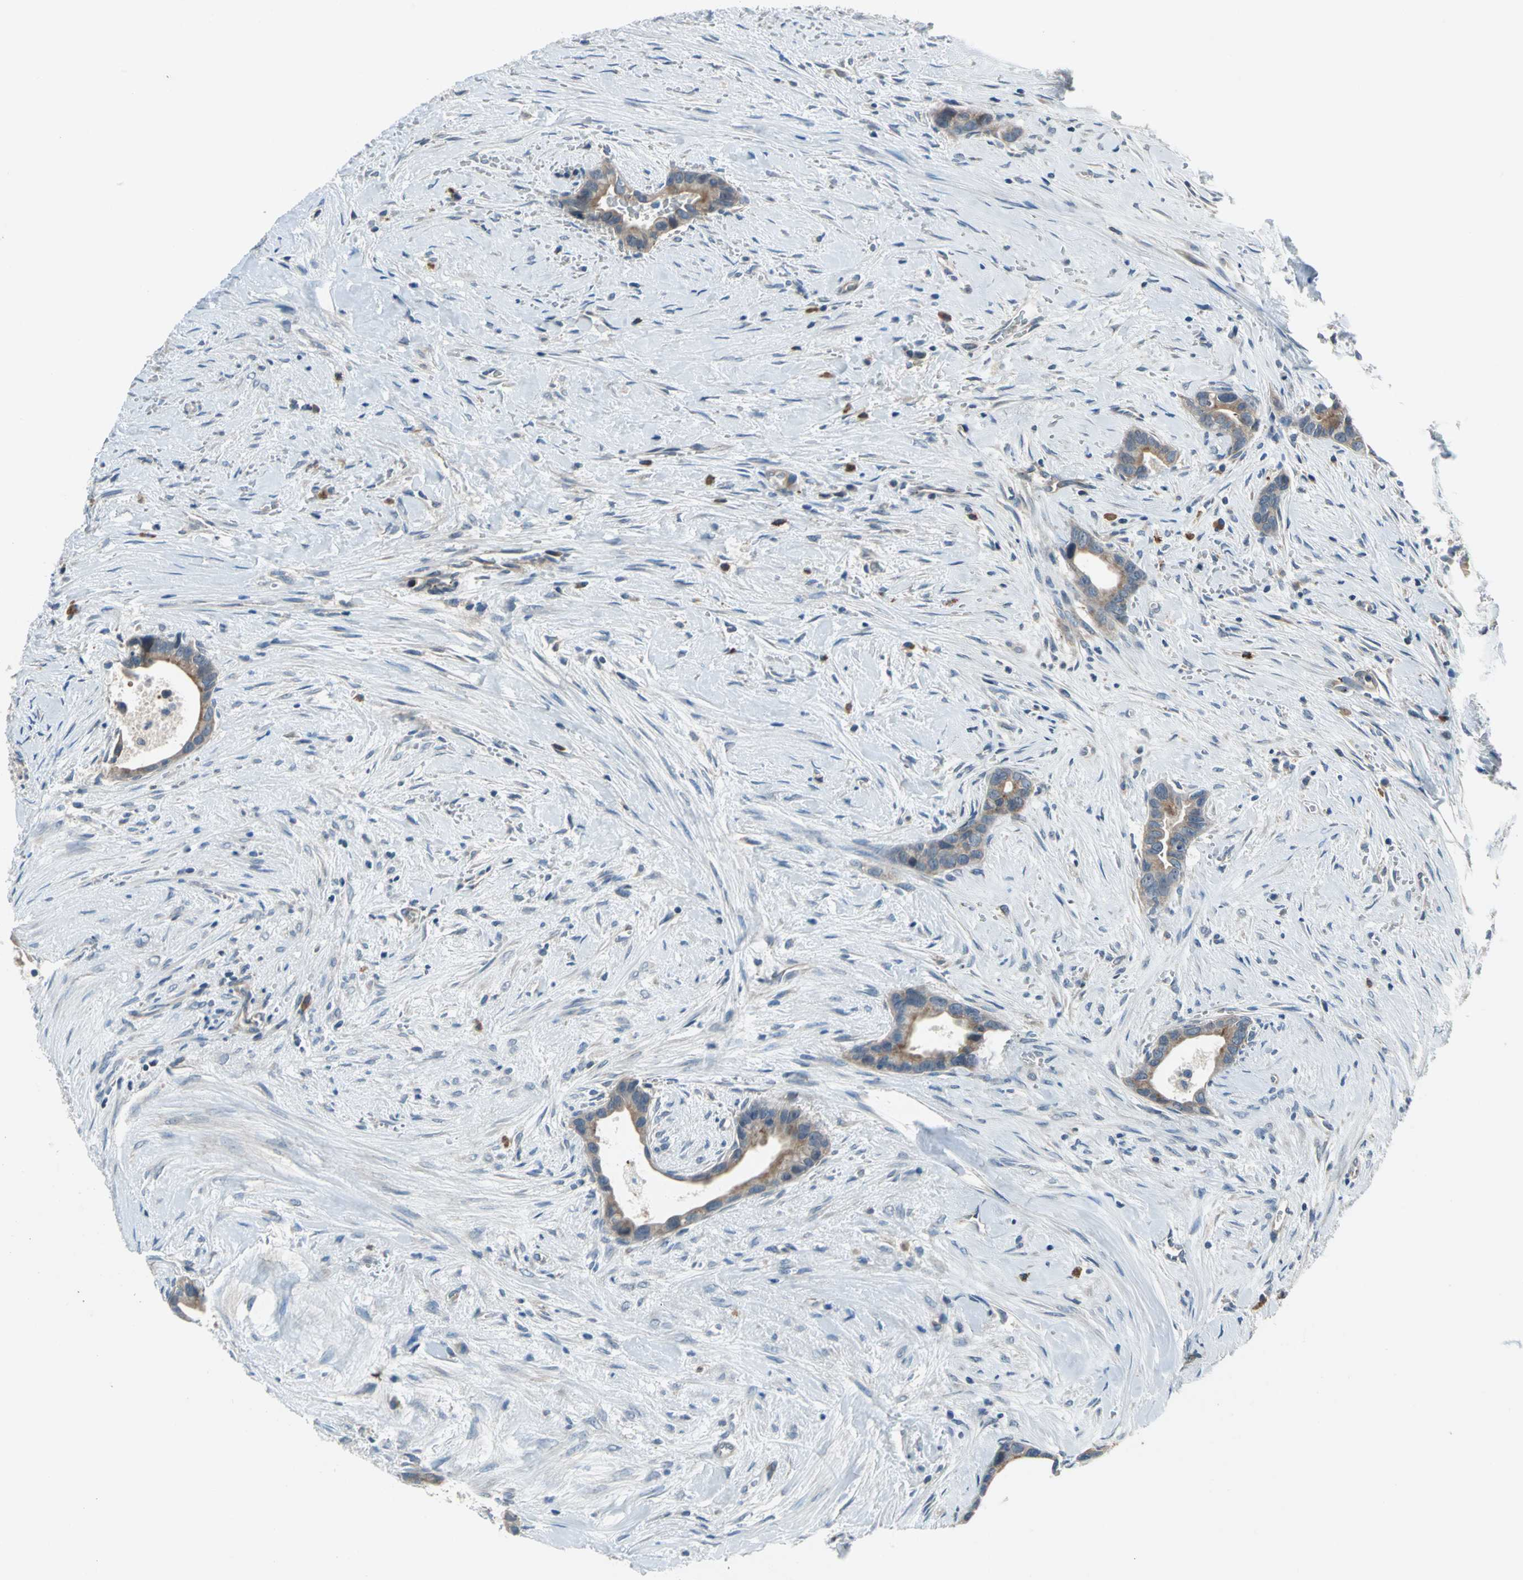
{"staining": {"intensity": "moderate", "quantity": ">75%", "location": "cytoplasmic/membranous"}, "tissue": "liver cancer", "cell_type": "Tumor cells", "image_type": "cancer", "snomed": [{"axis": "morphology", "description": "Cholangiocarcinoma"}, {"axis": "topography", "description": "Liver"}], "caption": "Human liver cancer (cholangiocarcinoma) stained with a protein marker demonstrates moderate staining in tumor cells.", "gene": "TRAK1", "patient": {"sex": "female", "age": 55}}